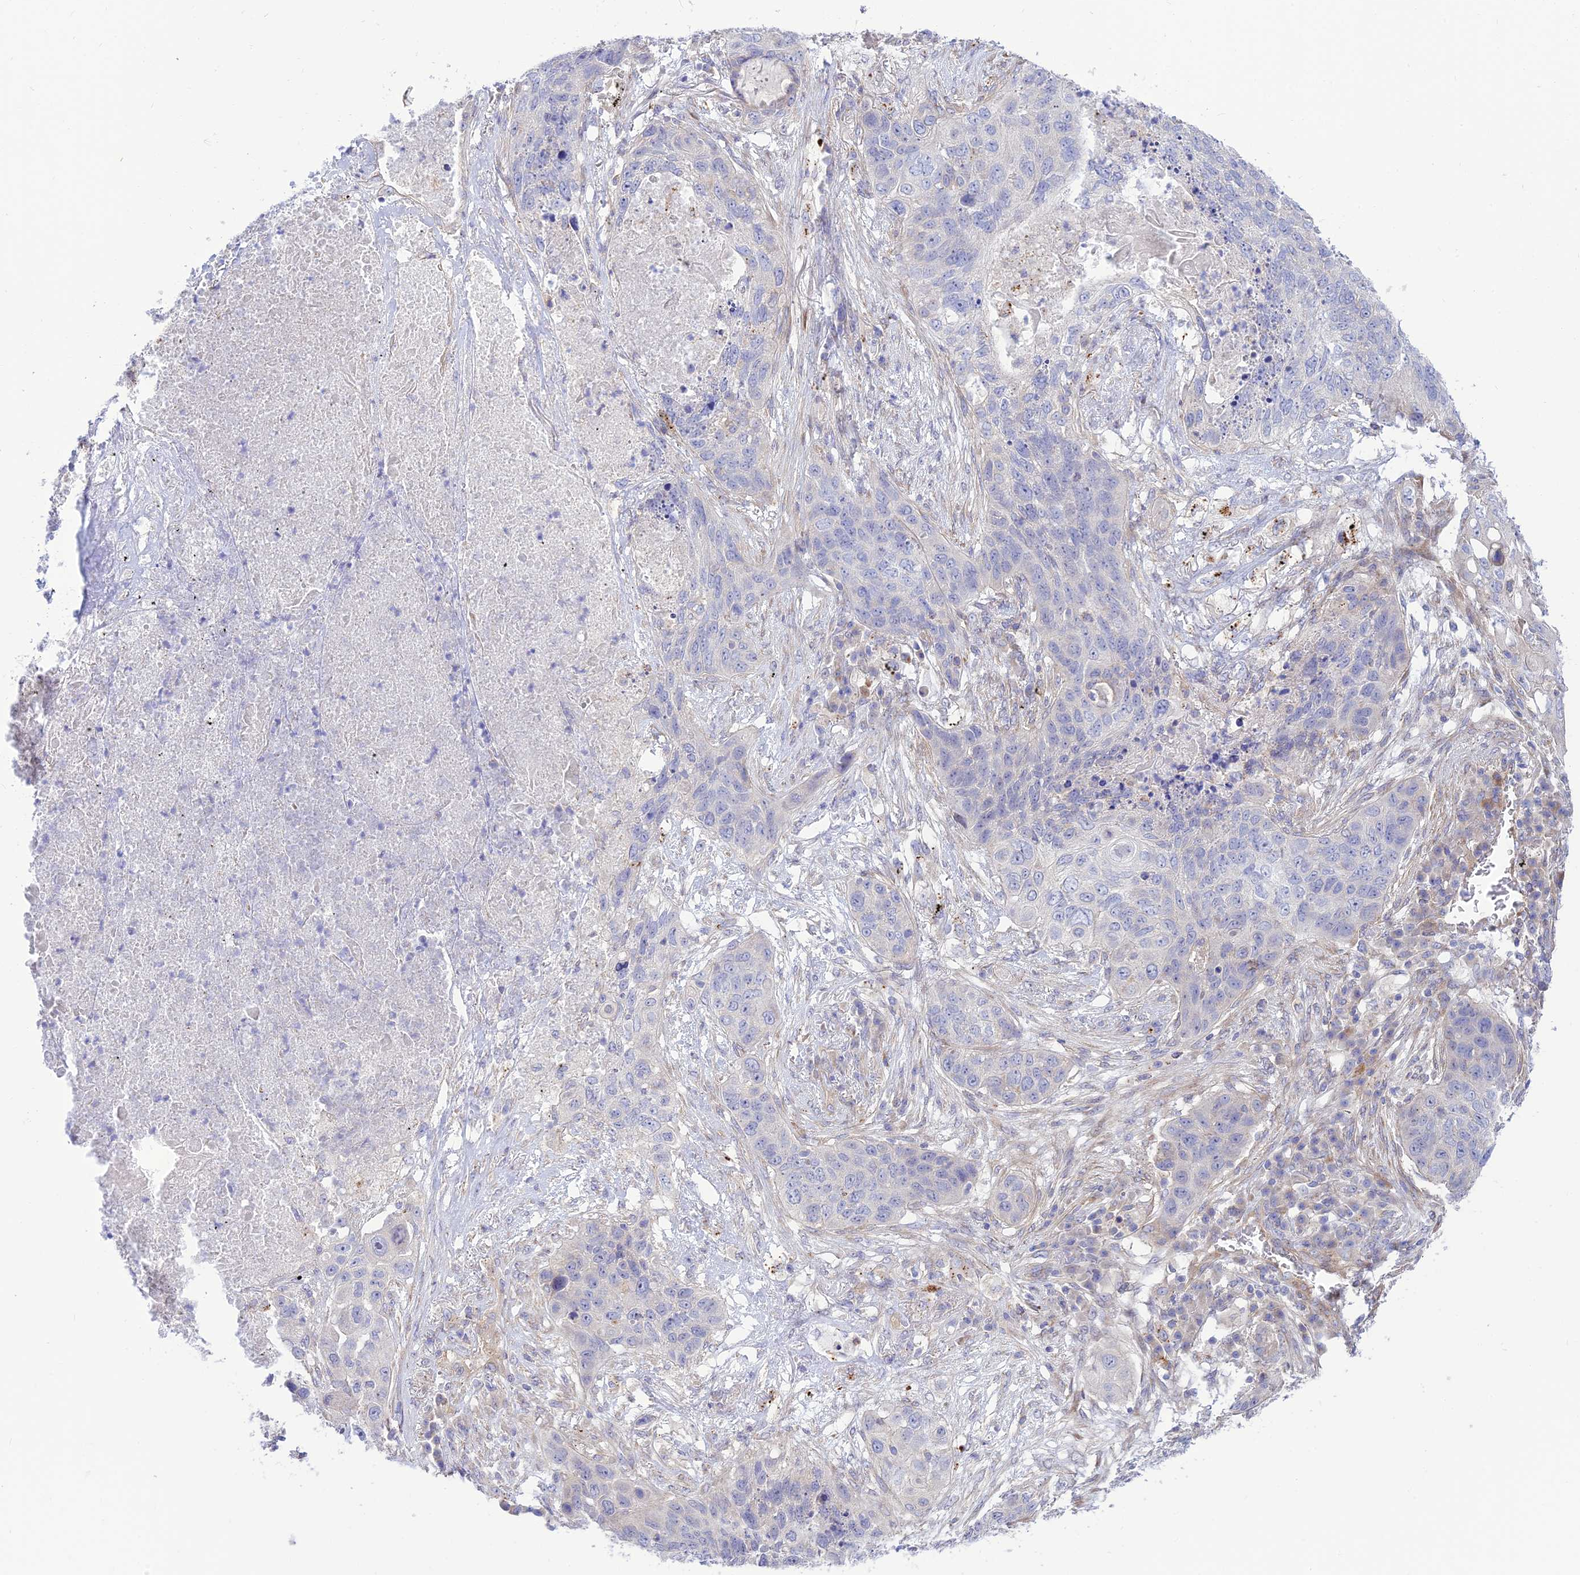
{"staining": {"intensity": "negative", "quantity": "none", "location": "none"}, "tissue": "lung cancer", "cell_type": "Tumor cells", "image_type": "cancer", "snomed": [{"axis": "morphology", "description": "Squamous cell carcinoma, NOS"}, {"axis": "topography", "description": "Lung"}], "caption": "Tumor cells show no significant protein positivity in squamous cell carcinoma (lung). (DAB immunohistochemistry visualized using brightfield microscopy, high magnification).", "gene": "KCNAB1", "patient": {"sex": "female", "age": 63}}